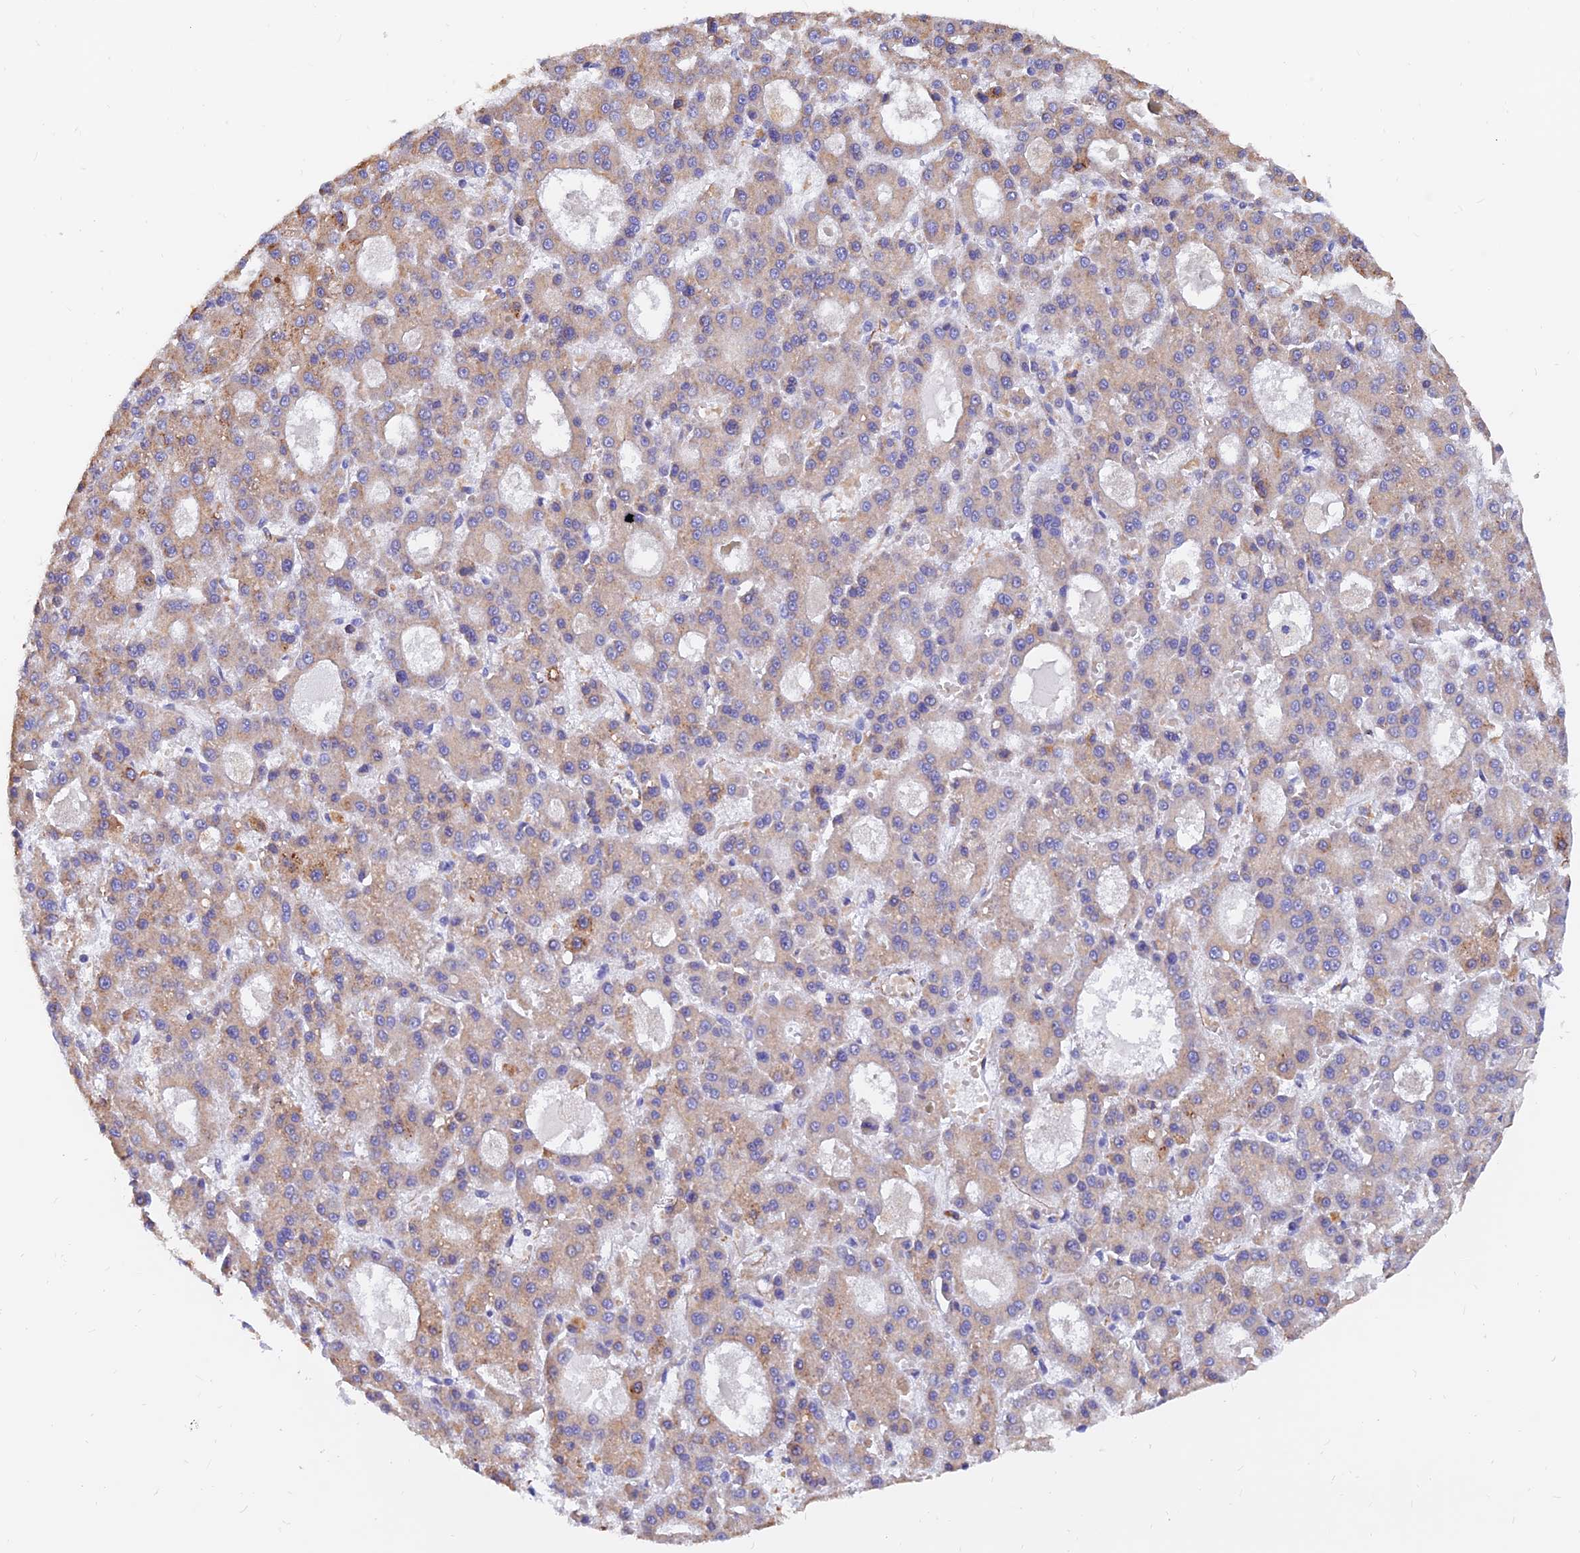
{"staining": {"intensity": "weak", "quantity": "25%-75%", "location": "cytoplasmic/membranous"}, "tissue": "liver cancer", "cell_type": "Tumor cells", "image_type": "cancer", "snomed": [{"axis": "morphology", "description": "Carcinoma, Hepatocellular, NOS"}, {"axis": "topography", "description": "Liver"}], "caption": "A brown stain highlights weak cytoplasmic/membranous positivity of a protein in liver cancer tumor cells. (IHC, brightfield microscopy, high magnification).", "gene": "CDK18", "patient": {"sex": "male", "age": 70}}